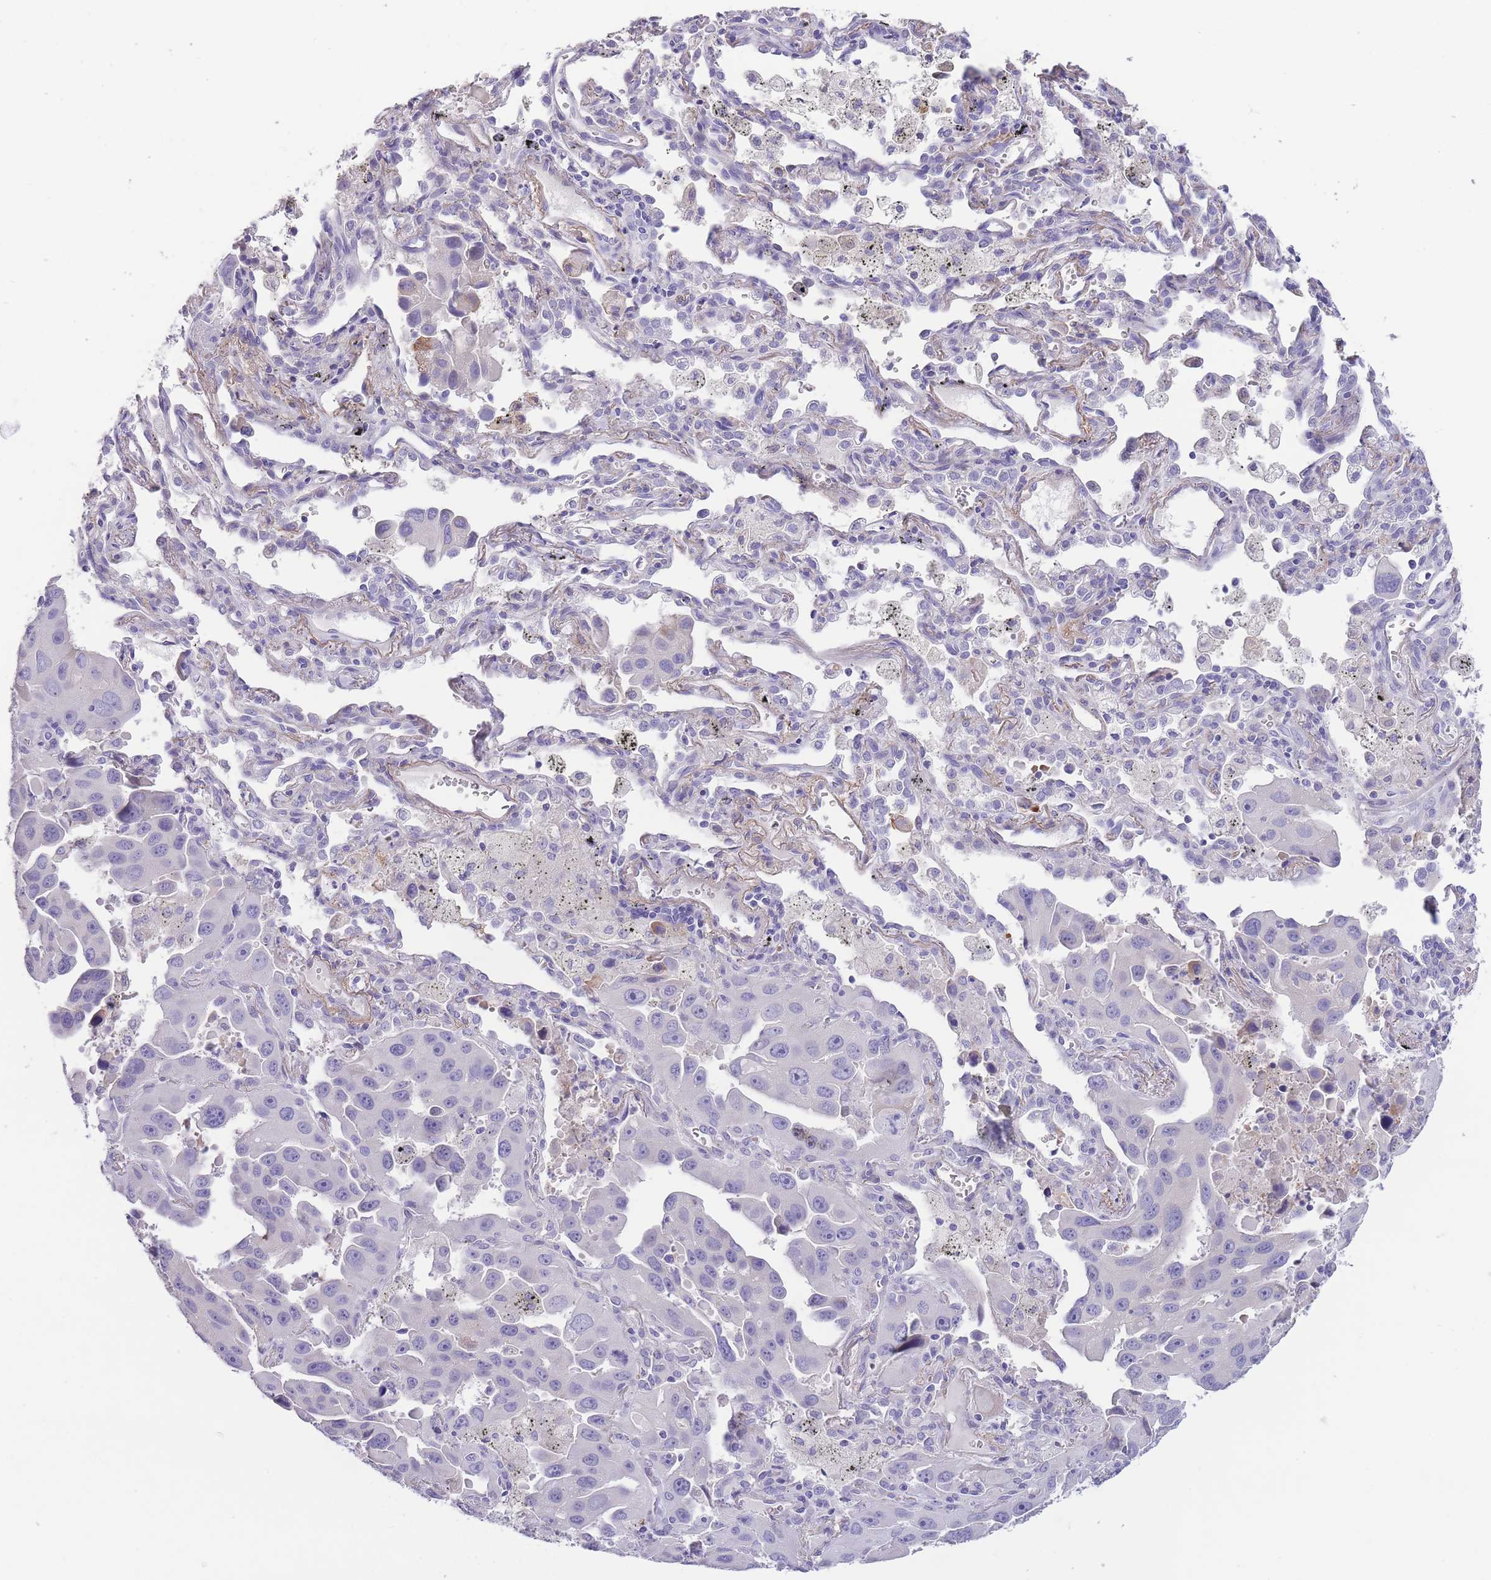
{"staining": {"intensity": "negative", "quantity": "none", "location": "none"}, "tissue": "lung cancer", "cell_type": "Tumor cells", "image_type": "cancer", "snomed": [{"axis": "morphology", "description": "Adenocarcinoma, NOS"}, {"axis": "topography", "description": "Lung"}], "caption": "Micrograph shows no significant protein positivity in tumor cells of adenocarcinoma (lung).", "gene": "RAI2", "patient": {"sex": "male", "age": 66}}